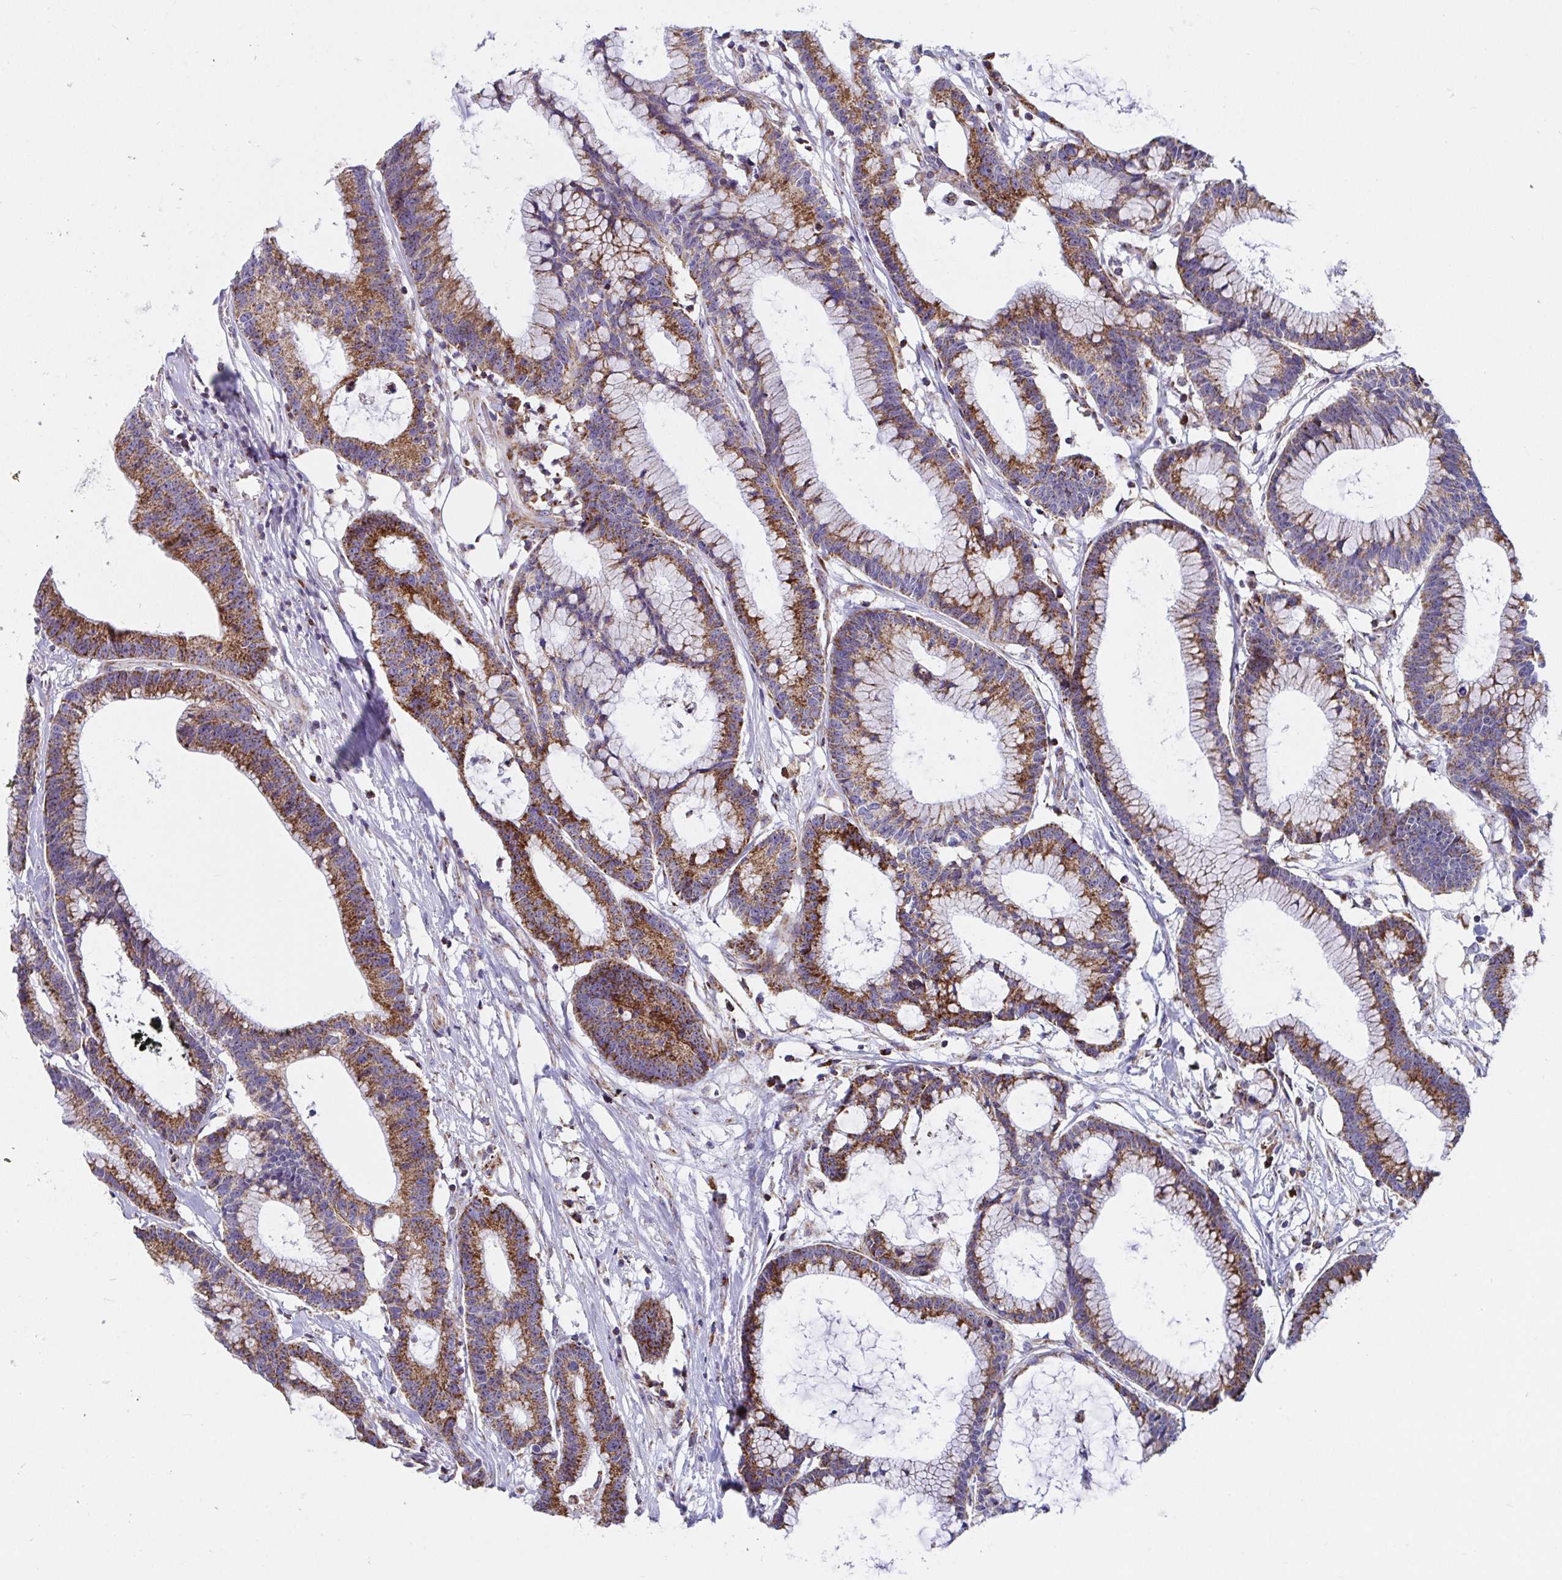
{"staining": {"intensity": "moderate", "quantity": ">75%", "location": "cytoplasmic/membranous"}, "tissue": "colorectal cancer", "cell_type": "Tumor cells", "image_type": "cancer", "snomed": [{"axis": "morphology", "description": "Adenocarcinoma, NOS"}, {"axis": "topography", "description": "Colon"}], "caption": "Protein staining of colorectal cancer tissue reveals moderate cytoplasmic/membranous expression in about >75% of tumor cells.", "gene": "ATP5MJ", "patient": {"sex": "female", "age": 78}}